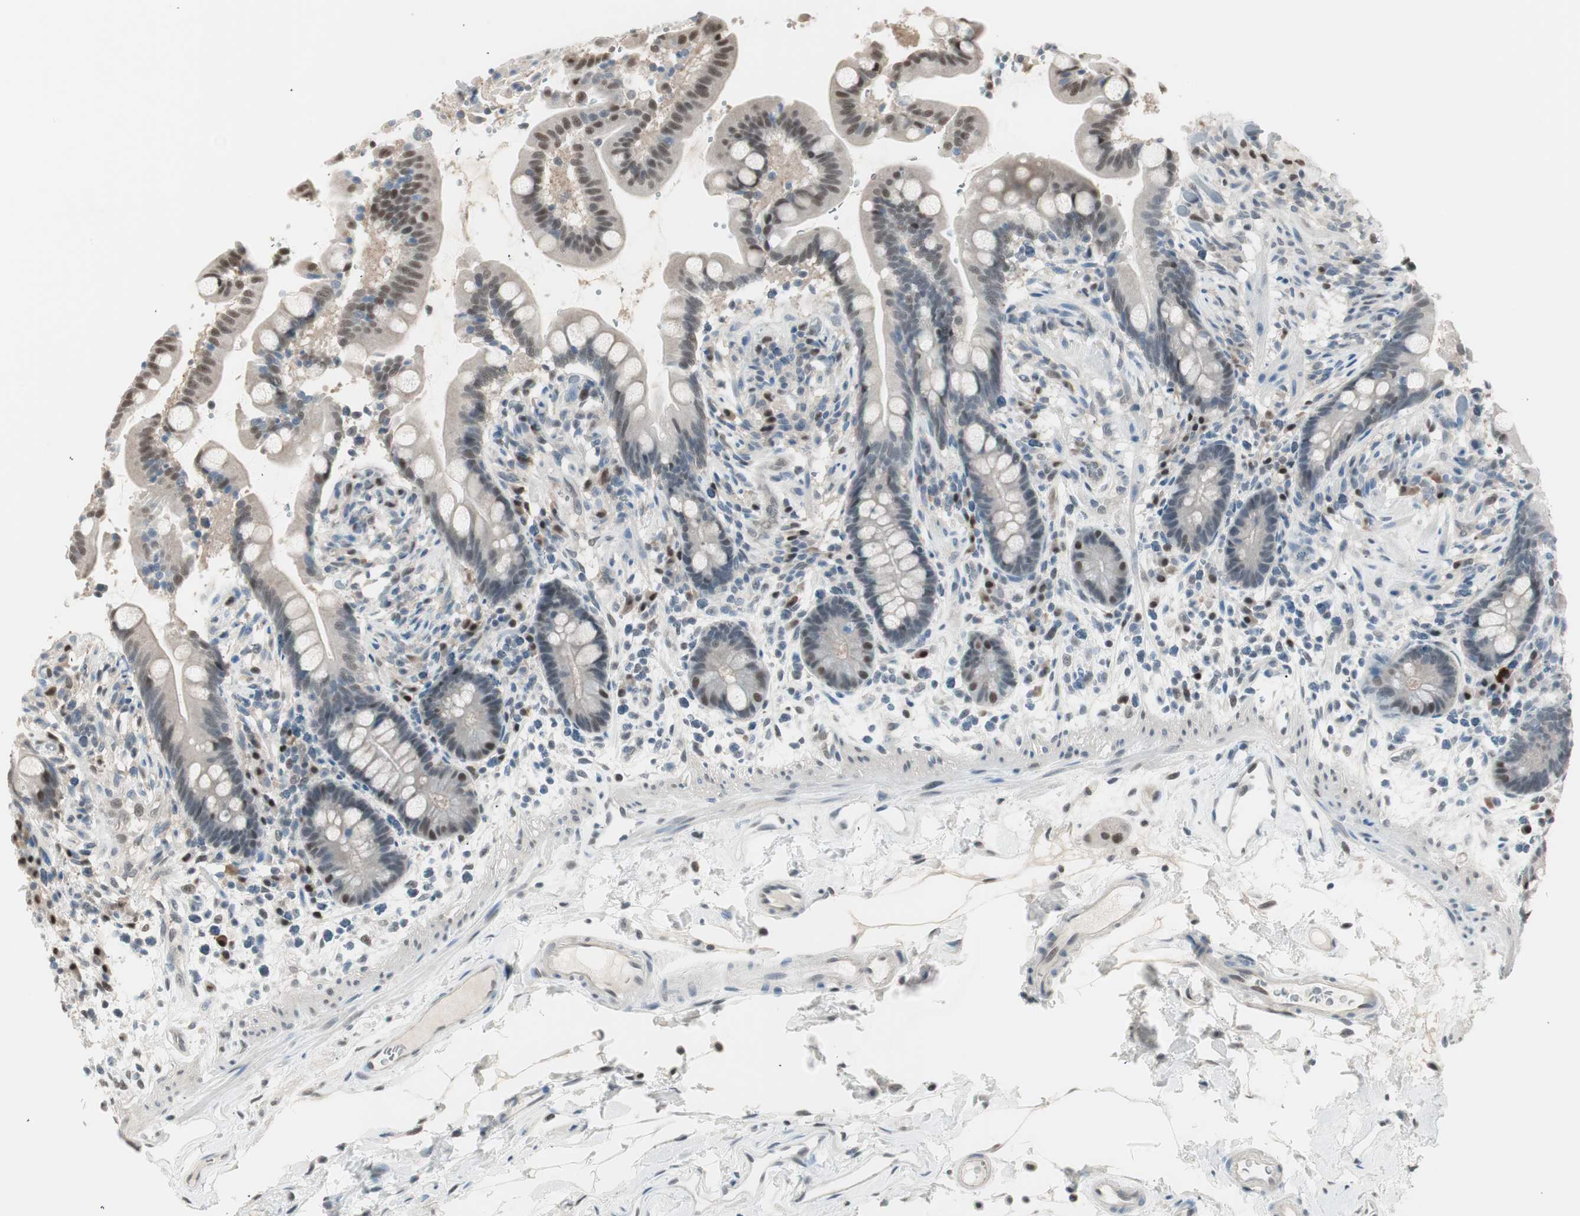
{"staining": {"intensity": "moderate", "quantity": ">75%", "location": "nuclear"}, "tissue": "colon", "cell_type": "Endothelial cells", "image_type": "normal", "snomed": [{"axis": "morphology", "description": "Normal tissue, NOS"}, {"axis": "topography", "description": "Colon"}], "caption": "Protein expression analysis of unremarkable human colon reveals moderate nuclear staining in about >75% of endothelial cells. (DAB (3,3'-diaminobenzidine) IHC with brightfield microscopy, high magnification).", "gene": "LONP2", "patient": {"sex": "male", "age": 73}}